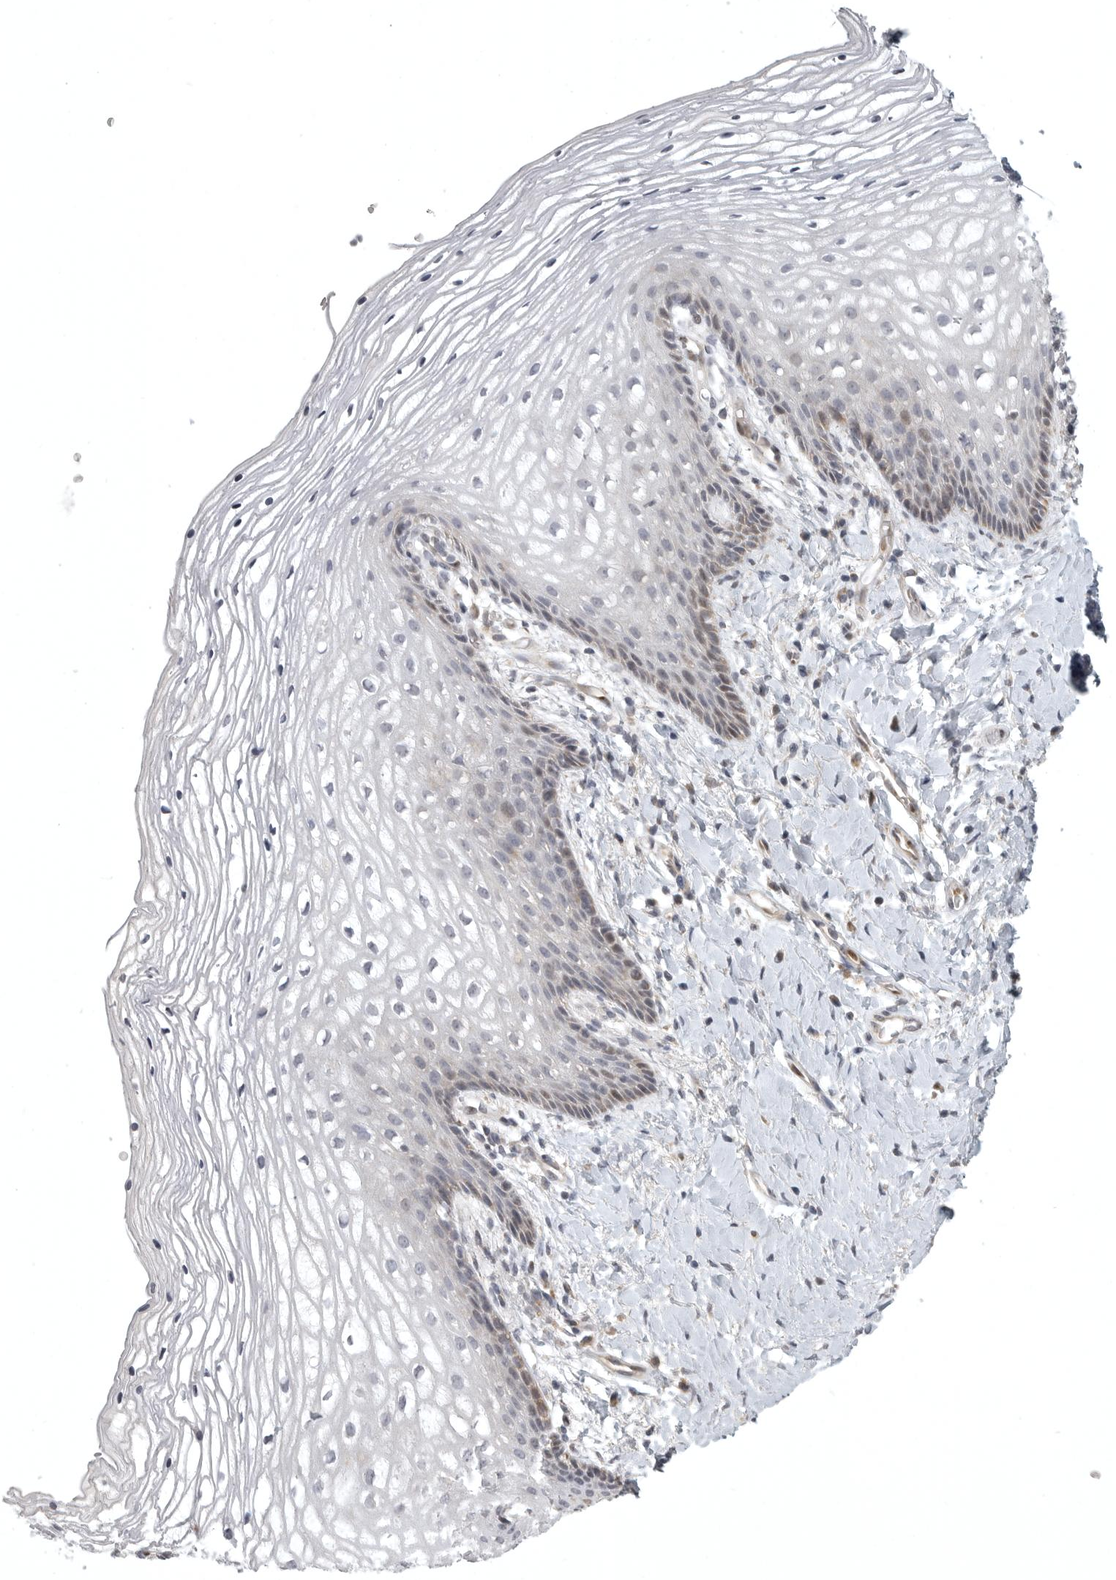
{"staining": {"intensity": "moderate", "quantity": "<25%", "location": "cytoplasmic/membranous,nuclear"}, "tissue": "vagina", "cell_type": "Squamous epithelial cells", "image_type": "normal", "snomed": [{"axis": "morphology", "description": "Normal tissue, NOS"}, {"axis": "topography", "description": "Vagina"}], "caption": "This is an image of immunohistochemistry staining of unremarkable vagina, which shows moderate expression in the cytoplasmic/membranous,nuclear of squamous epithelial cells.", "gene": "POLE2", "patient": {"sex": "female", "age": 60}}